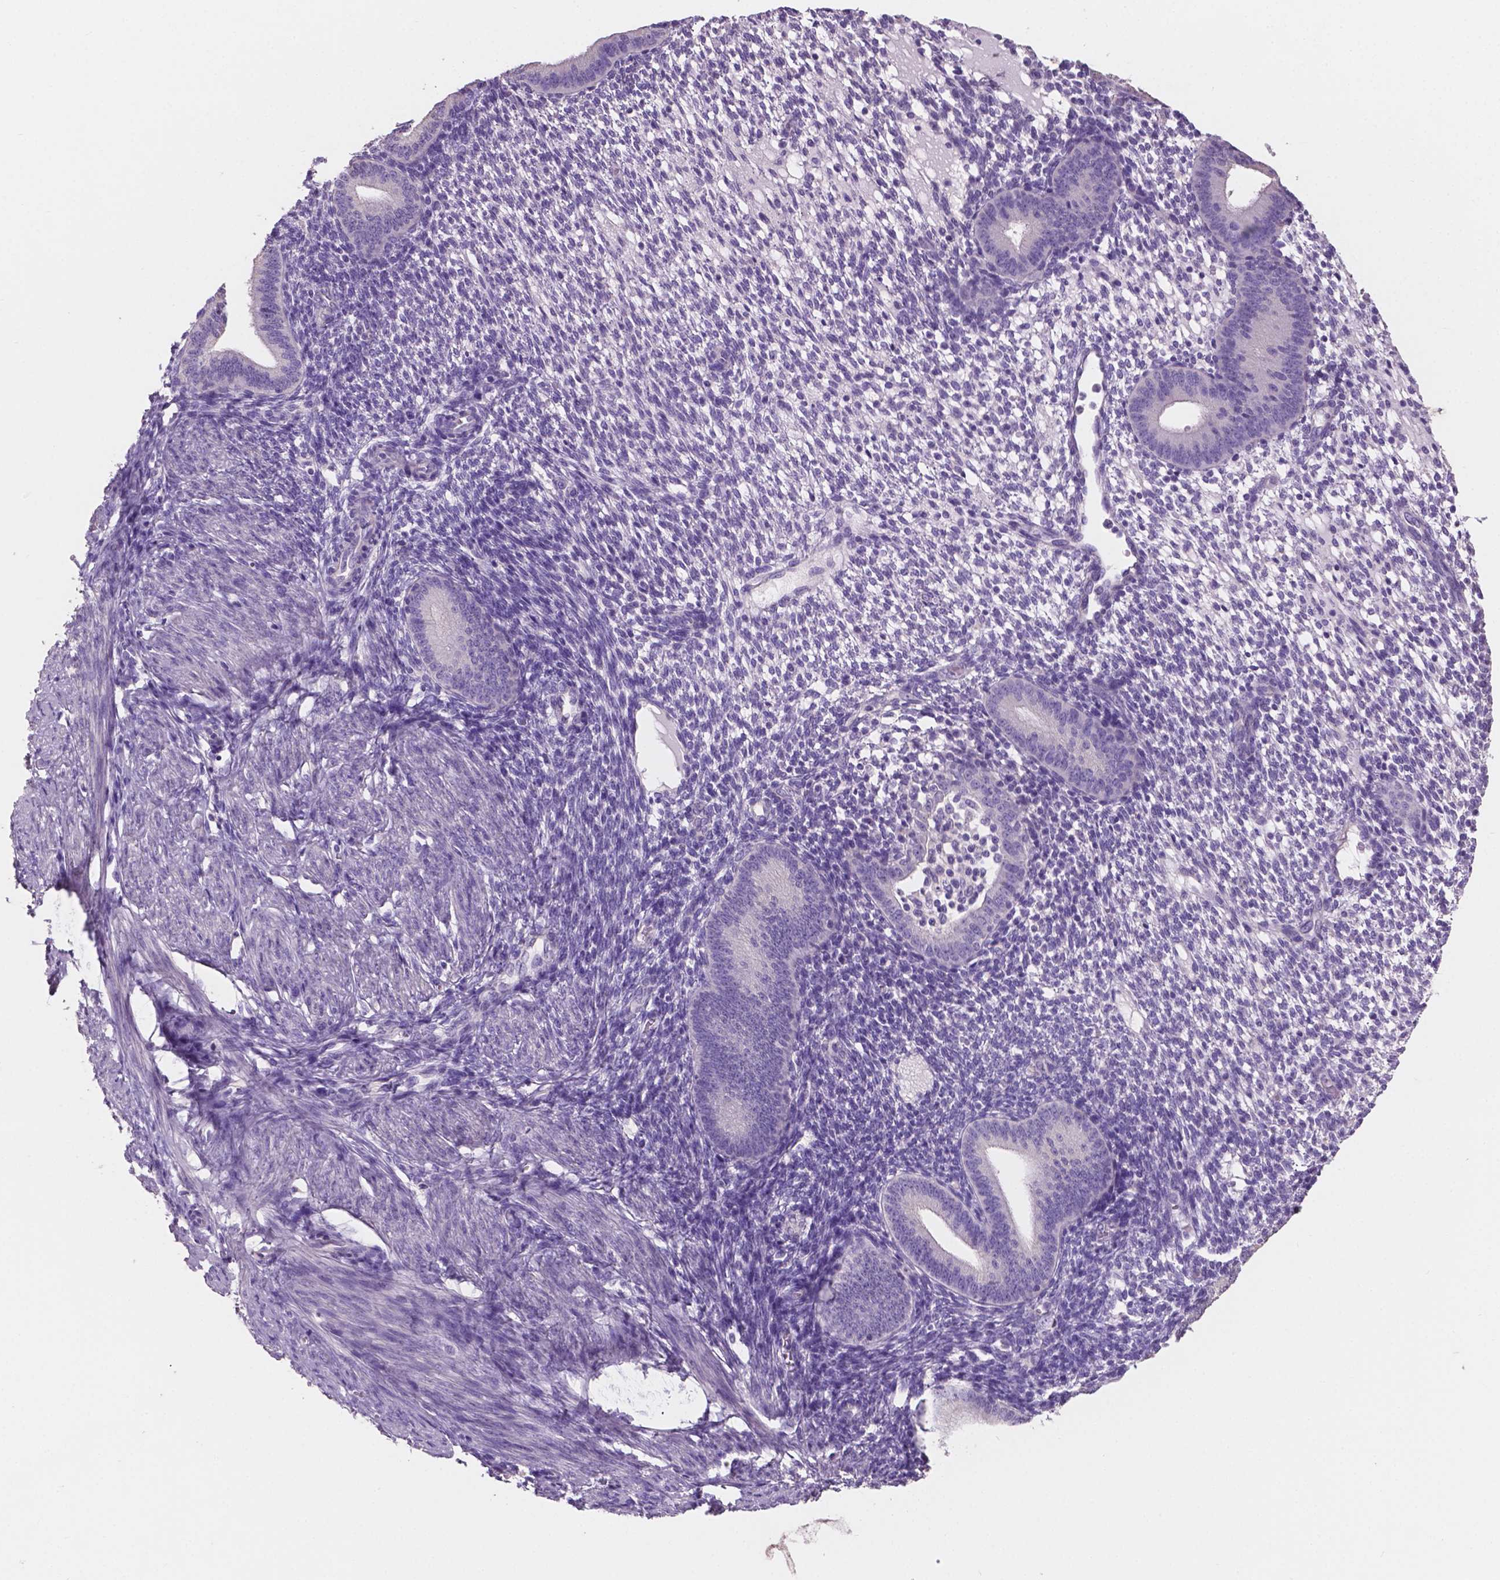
{"staining": {"intensity": "negative", "quantity": "none", "location": "none"}, "tissue": "endometrium", "cell_type": "Cells in endometrial stroma", "image_type": "normal", "snomed": [{"axis": "morphology", "description": "Normal tissue, NOS"}, {"axis": "topography", "description": "Endometrium"}], "caption": "Cells in endometrial stroma are negative for brown protein staining in unremarkable endometrium. The staining is performed using DAB brown chromogen with nuclei counter-stained in using hematoxylin.", "gene": "SBSN", "patient": {"sex": "female", "age": 40}}